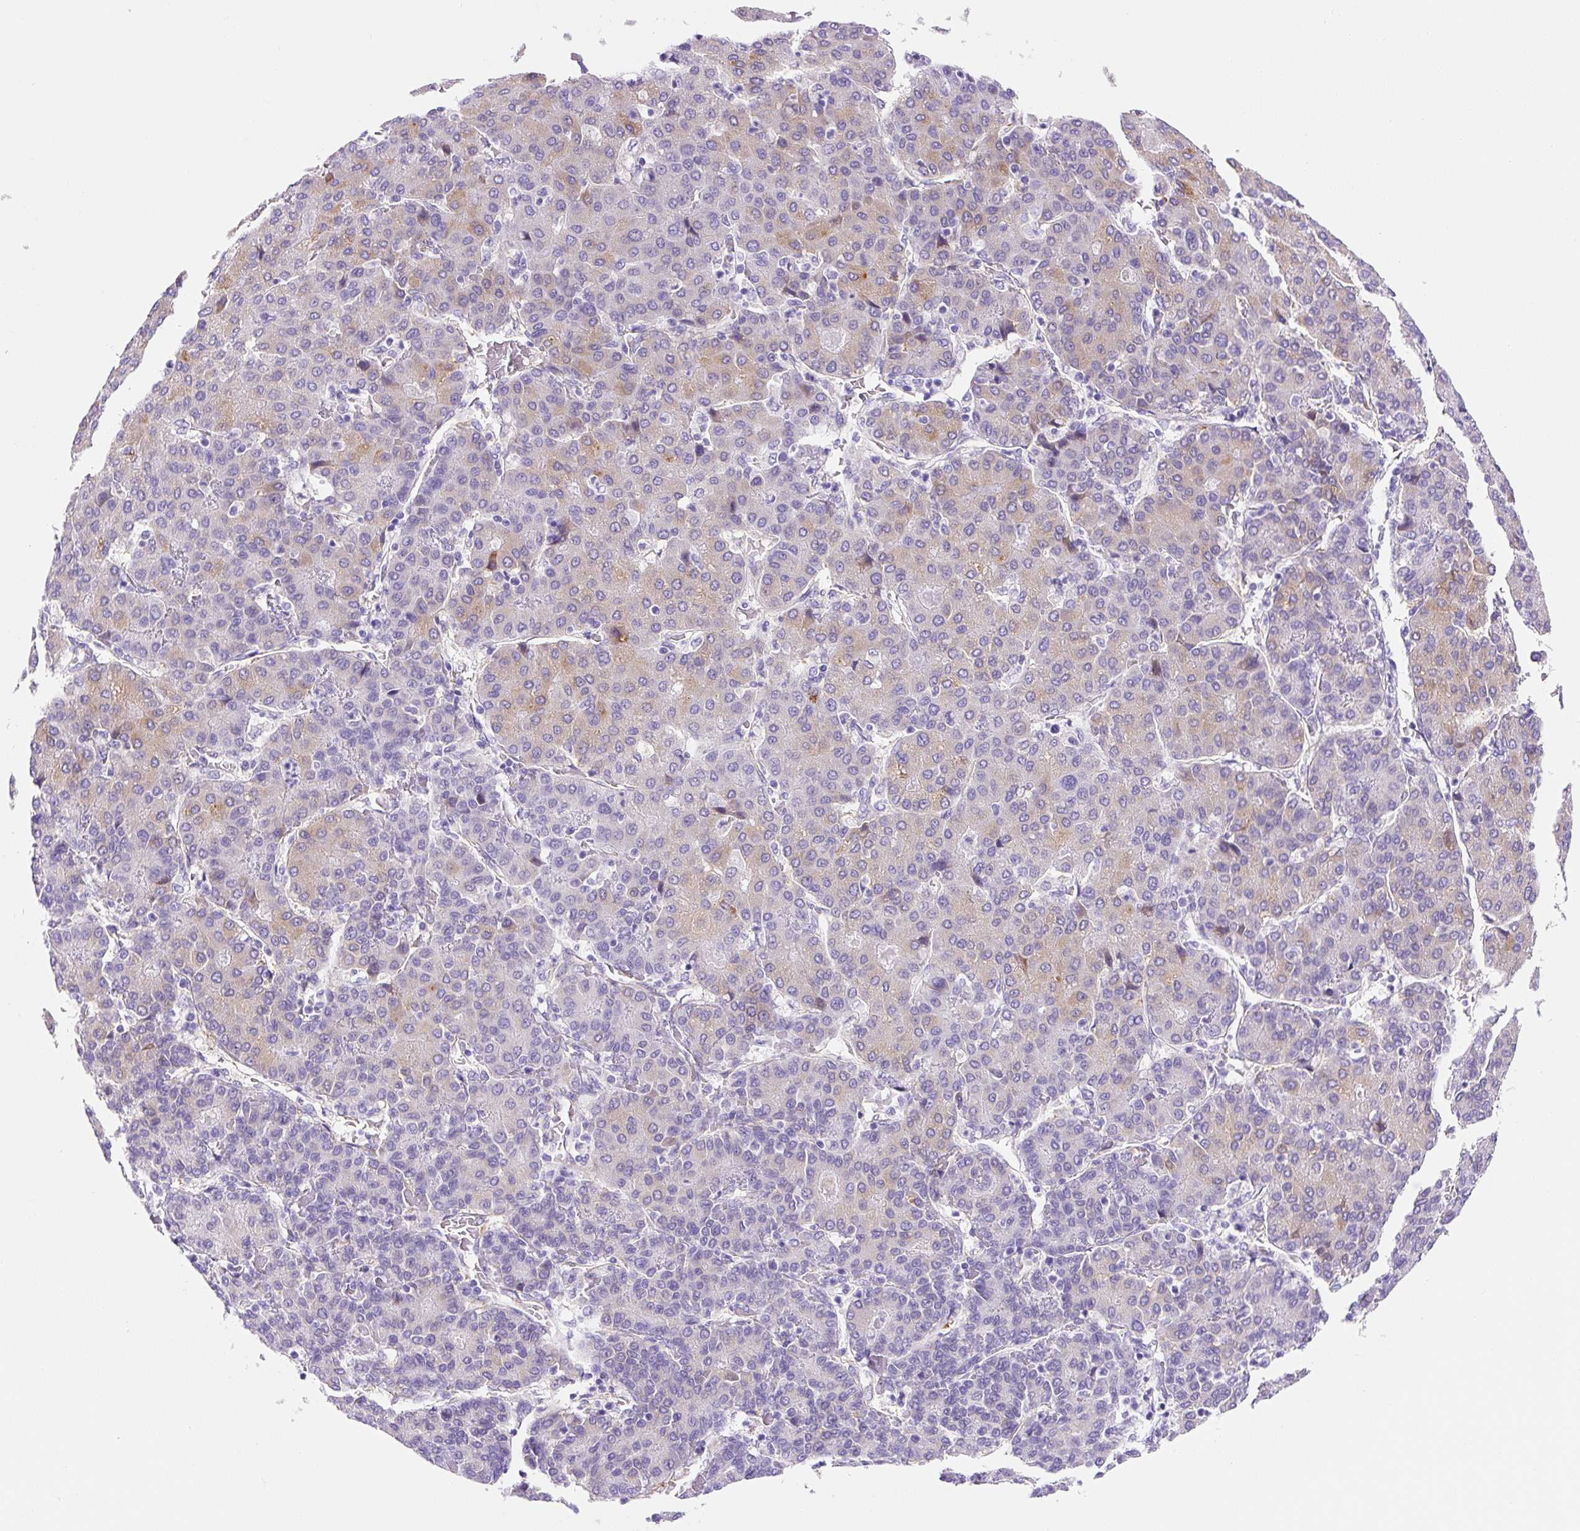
{"staining": {"intensity": "weak", "quantity": "<25%", "location": "cytoplasmic/membranous"}, "tissue": "liver cancer", "cell_type": "Tumor cells", "image_type": "cancer", "snomed": [{"axis": "morphology", "description": "Carcinoma, Hepatocellular, NOS"}, {"axis": "topography", "description": "Liver"}], "caption": "Immunohistochemical staining of human liver cancer (hepatocellular carcinoma) displays no significant positivity in tumor cells.", "gene": "ASB4", "patient": {"sex": "male", "age": 65}}